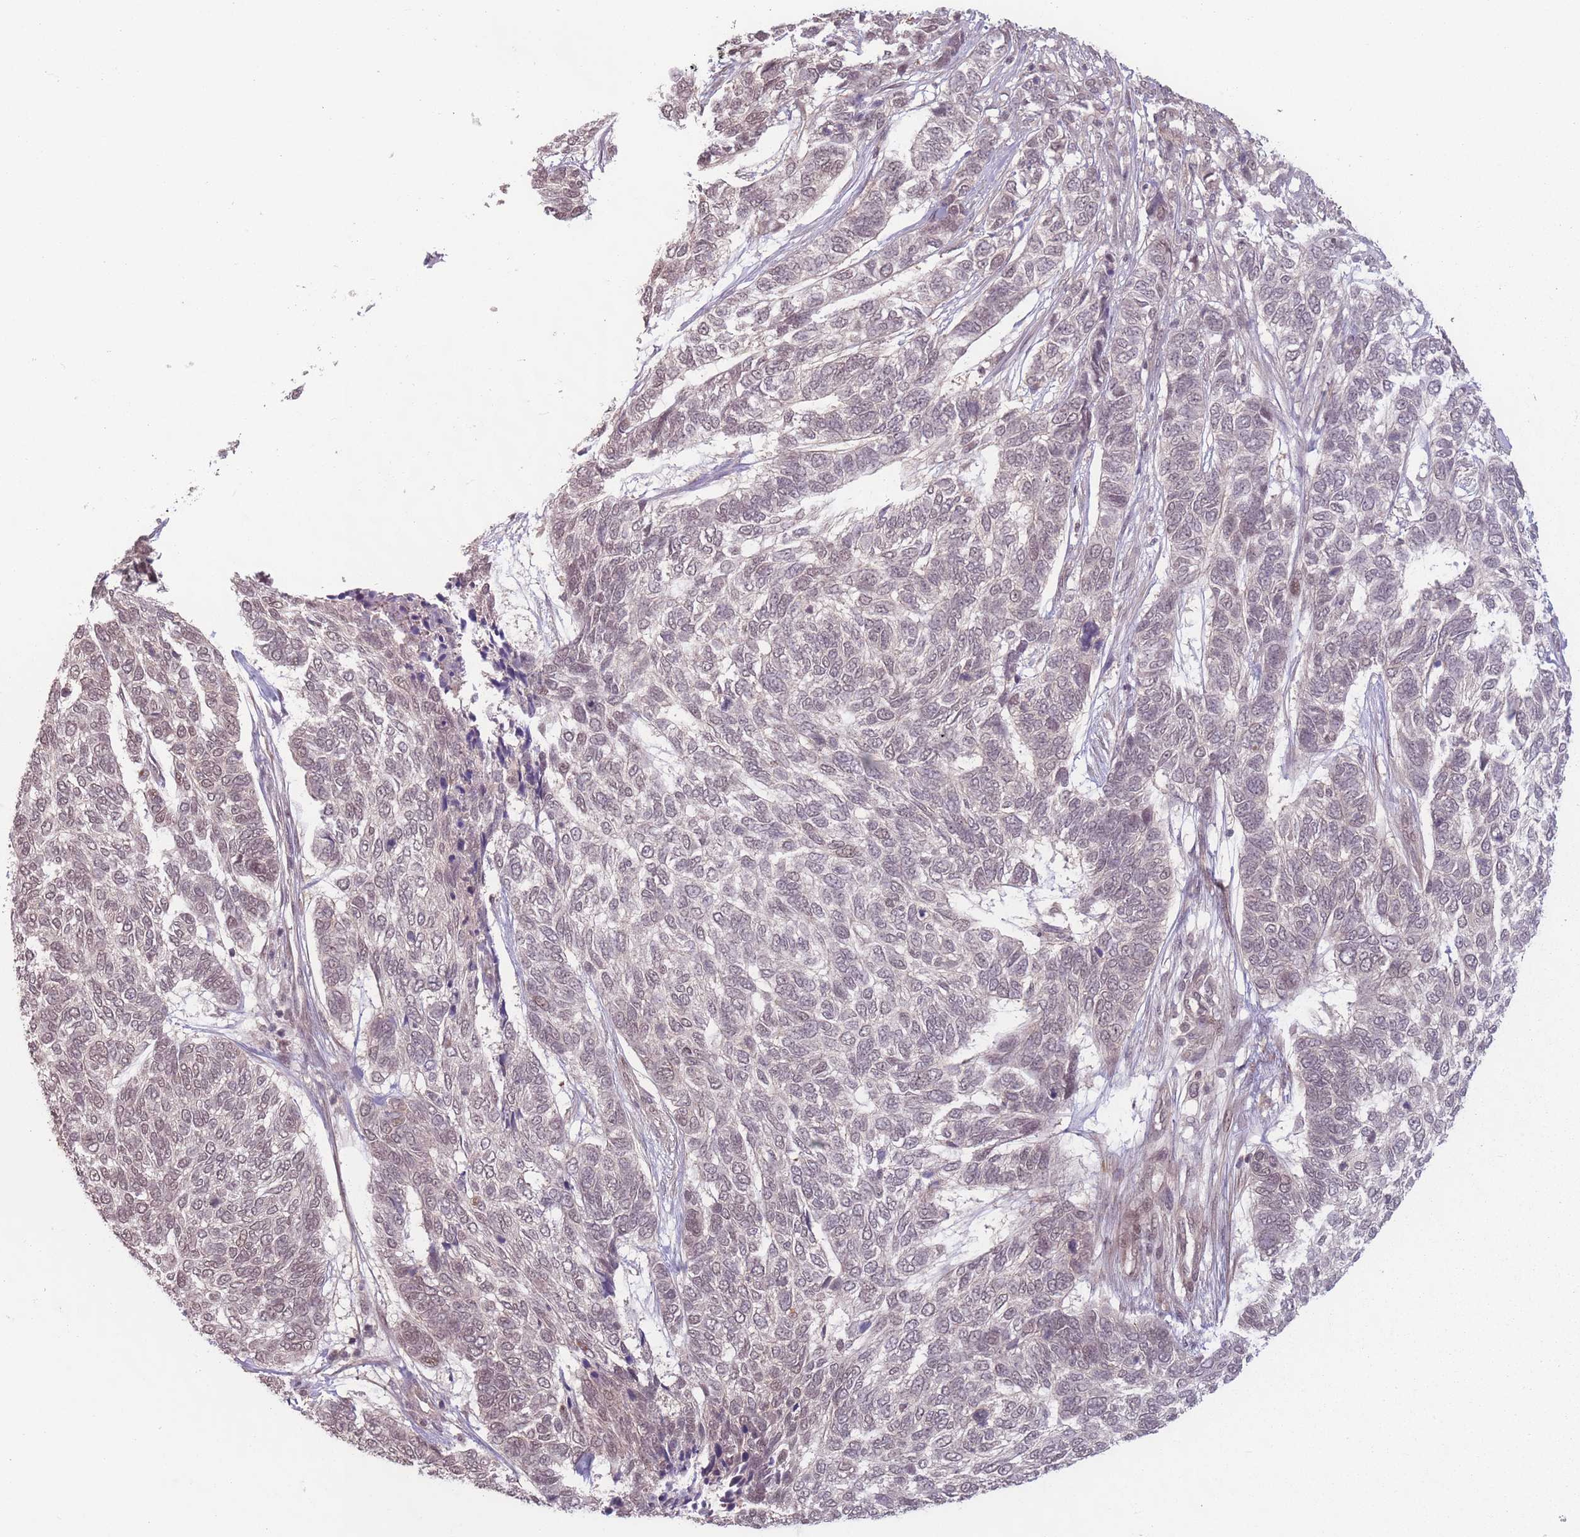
{"staining": {"intensity": "negative", "quantity": "none", "location": "none"}, "tissue": "skin cancer", "cell_type": "Tumor cells", "image_type": "cancer", "snomed": [{"axis": "morphology", "description": "Basal cell carcinoma"}, {"axis": "topography", "description": "Skin"}], "caption": "Tumor cells show no significant staining in skin cancer (basal cell carcinoma).", "gene": "CCDC154", "patient": {"sex": "female", "age": 65}}